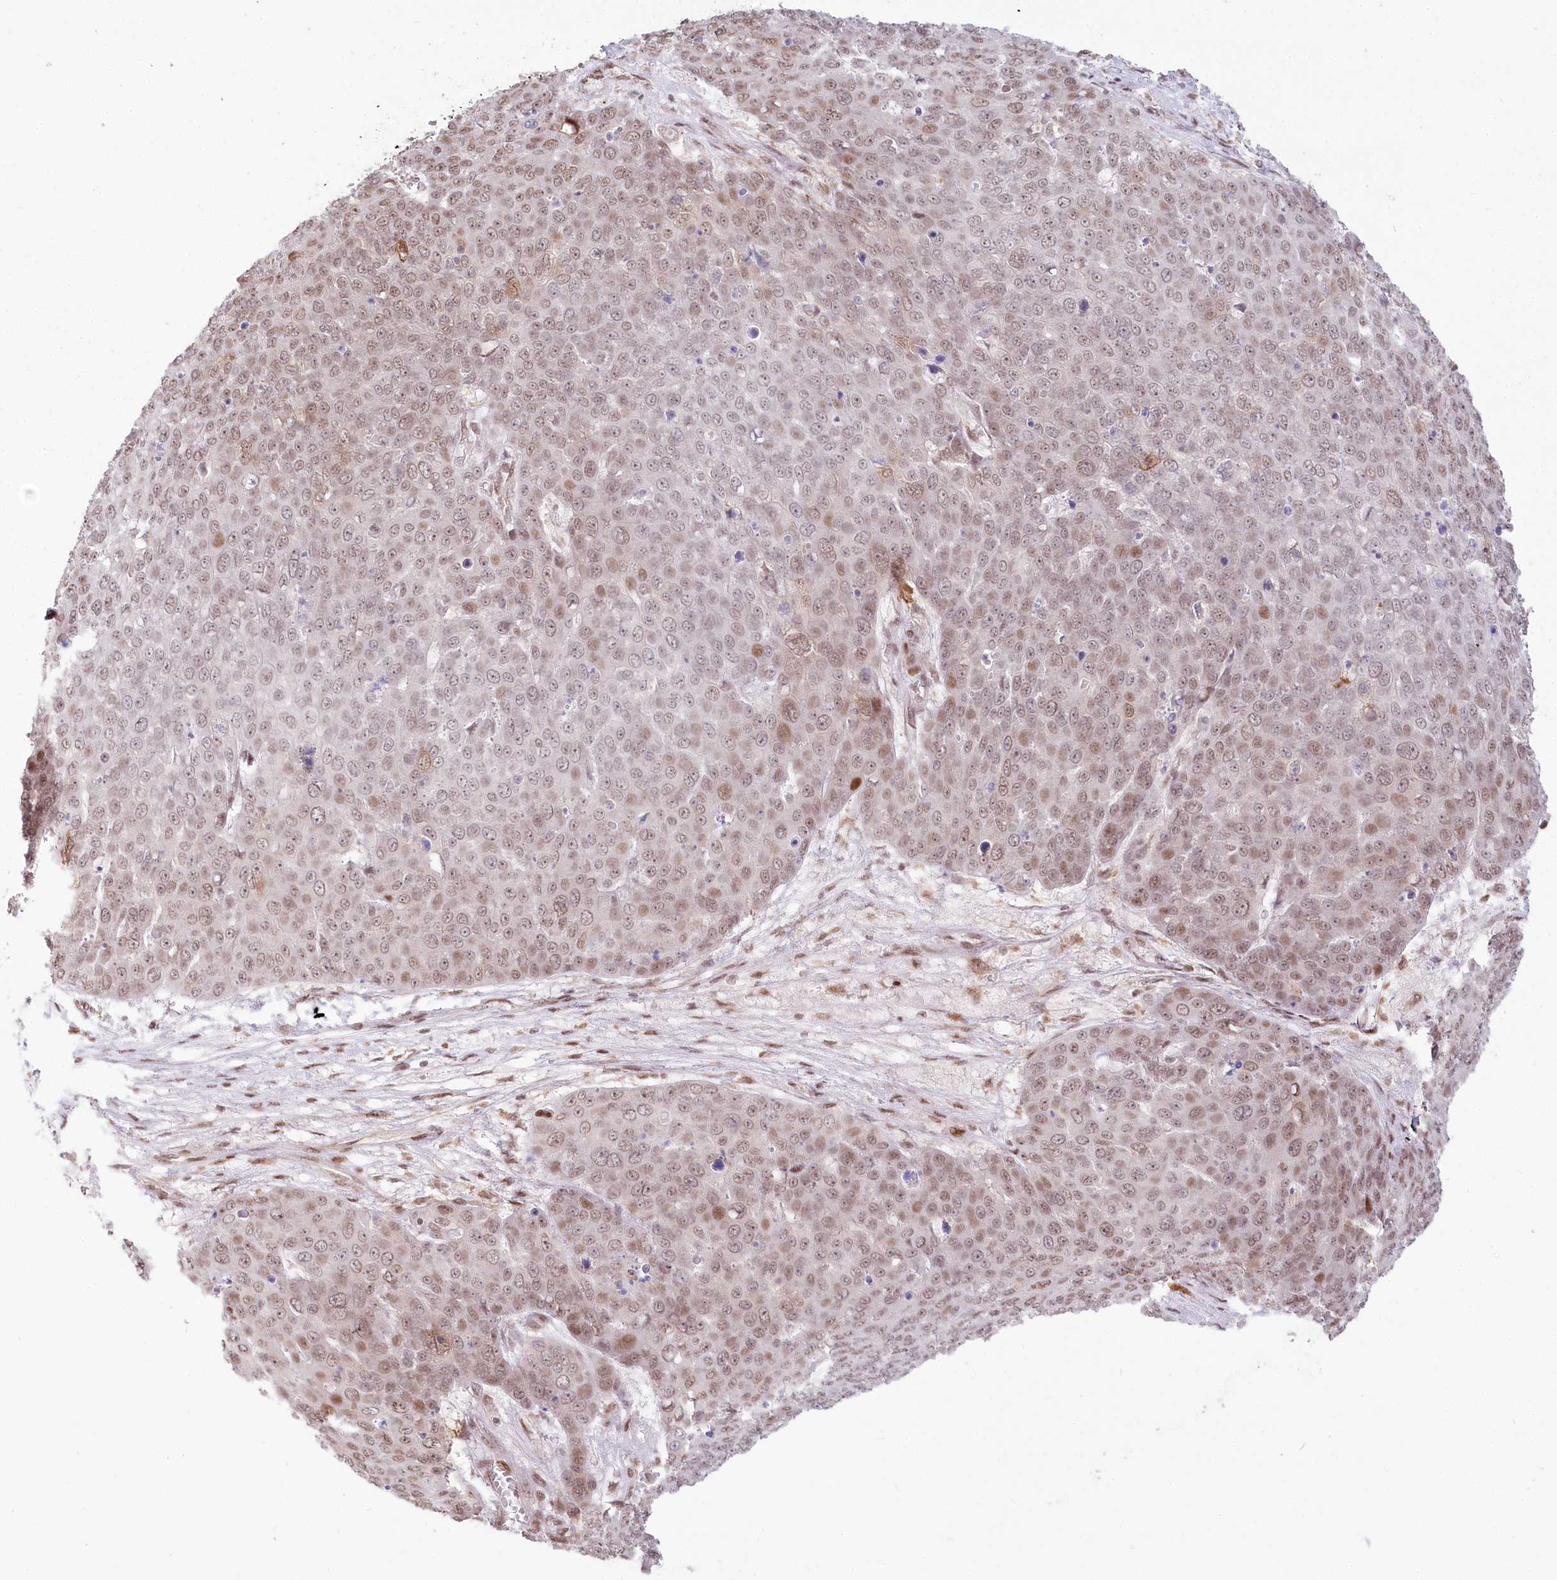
{"staining": {"intensity": "weak", "quantity": "25%-75%", "location": "nuclear"}, "tissue": "skin cancer", "cell_type": "Tumor cells", "image_type": "cancer", "snomed": [{"axis": "morphology", "description": "Squamous cell carcinoma, NOS"}, {"axis": "topography", "description": "Skin"}], "caption": "Protein analysis of skin squamous cell carcinoma tissue demonstrates weak nuclear staining in about 25%-75% of tumor cells.", "gene": "PYURF", "patient": {"sex": "male", "age": 71}}